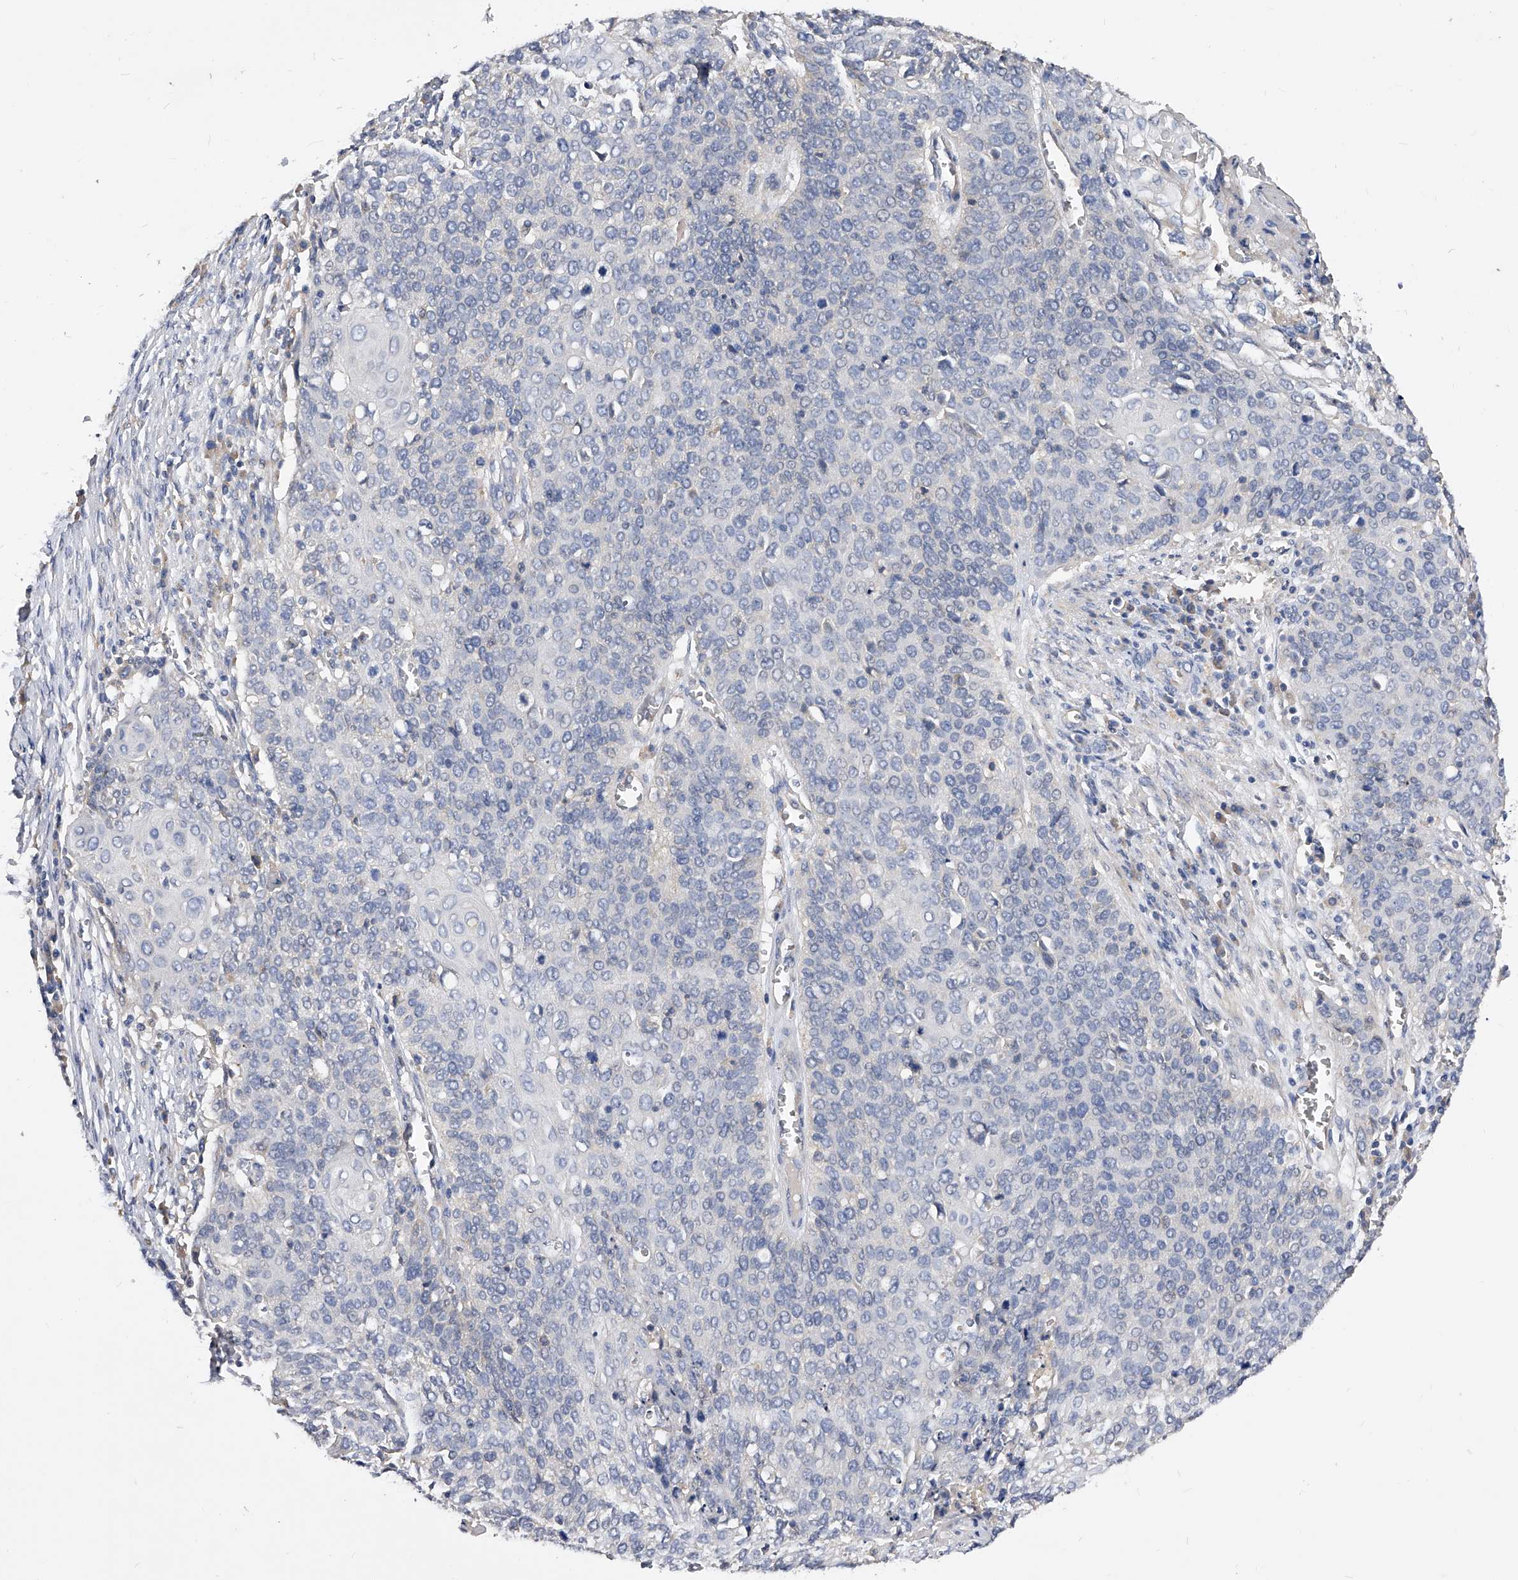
{"staining": {"intensity": "negative", "quantity": "none", "location": "none"}, "tissue": "cervical cancer", "cell_type": "Tumor cells", "image_type": "cancer", "snomed": [{"axis": "morphology", "description": "Squamous cell carcinoma, NOS"}, {"axis": "topography", "description": "Cervix"}], "caption": "Tumor cells show no significant protein expression in cervical squamous cell carcinoma. Nuclei are stained in blue.", "gene": "ARL4C", "patient": {"sex": "female", "age": 39}}